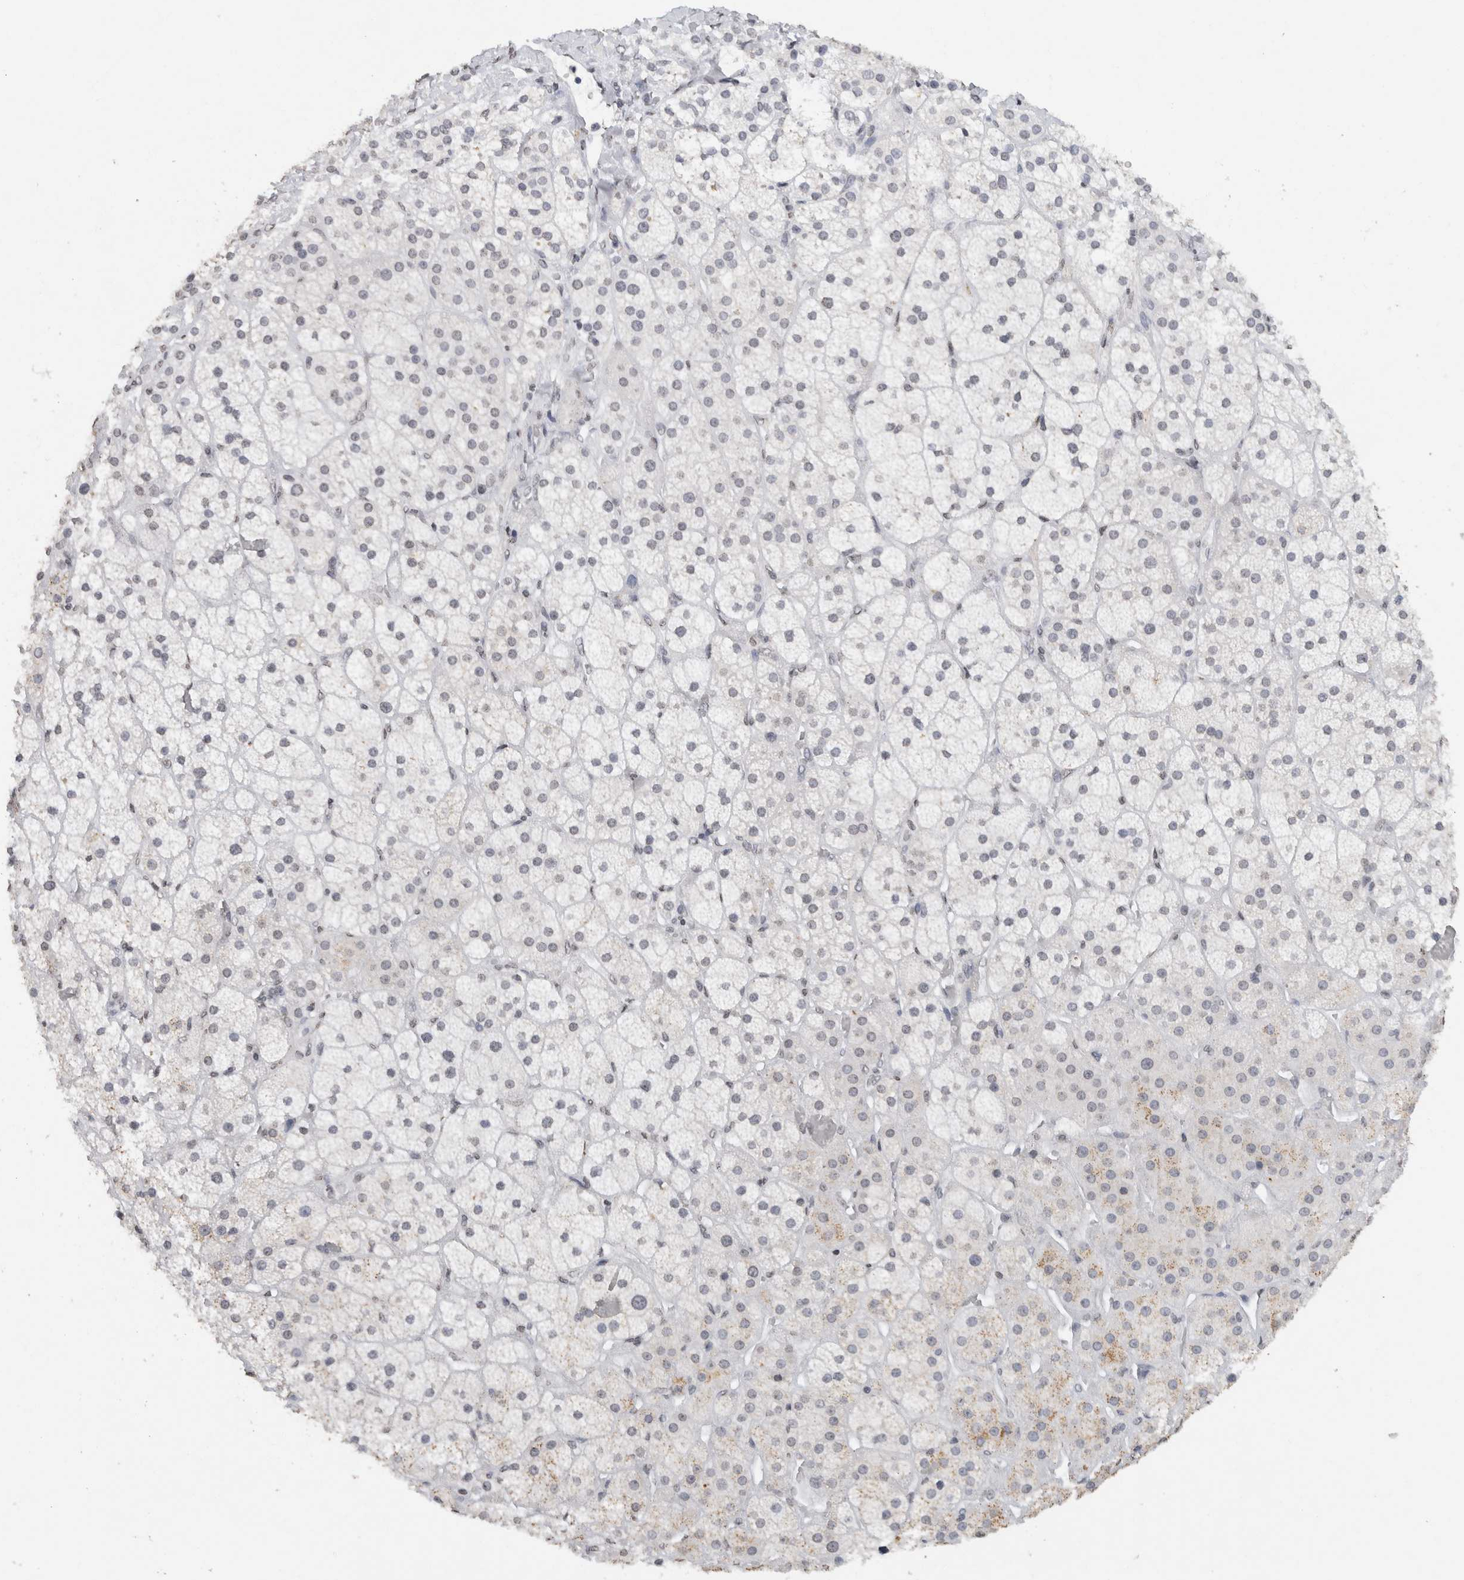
{"staining": {"intensity": "weak", "quantity": "<25%", "location": "cytoplasmic/membranous,nuclear"}, "tissue": "adrenal gland", "cell_type": "Glandular cells", "image_type": "normal", "snomed": [{"axis": "morphology", "description": "Normal tissue, NOS"}, {"axis": "topography", "description": "Adrenal gland"}], "caption": "Glandular cells show no significant protein staining in unremarkable adrenal gland.", "gene": "CNTN1", "patient": {"sex": "male", "age": 57}}